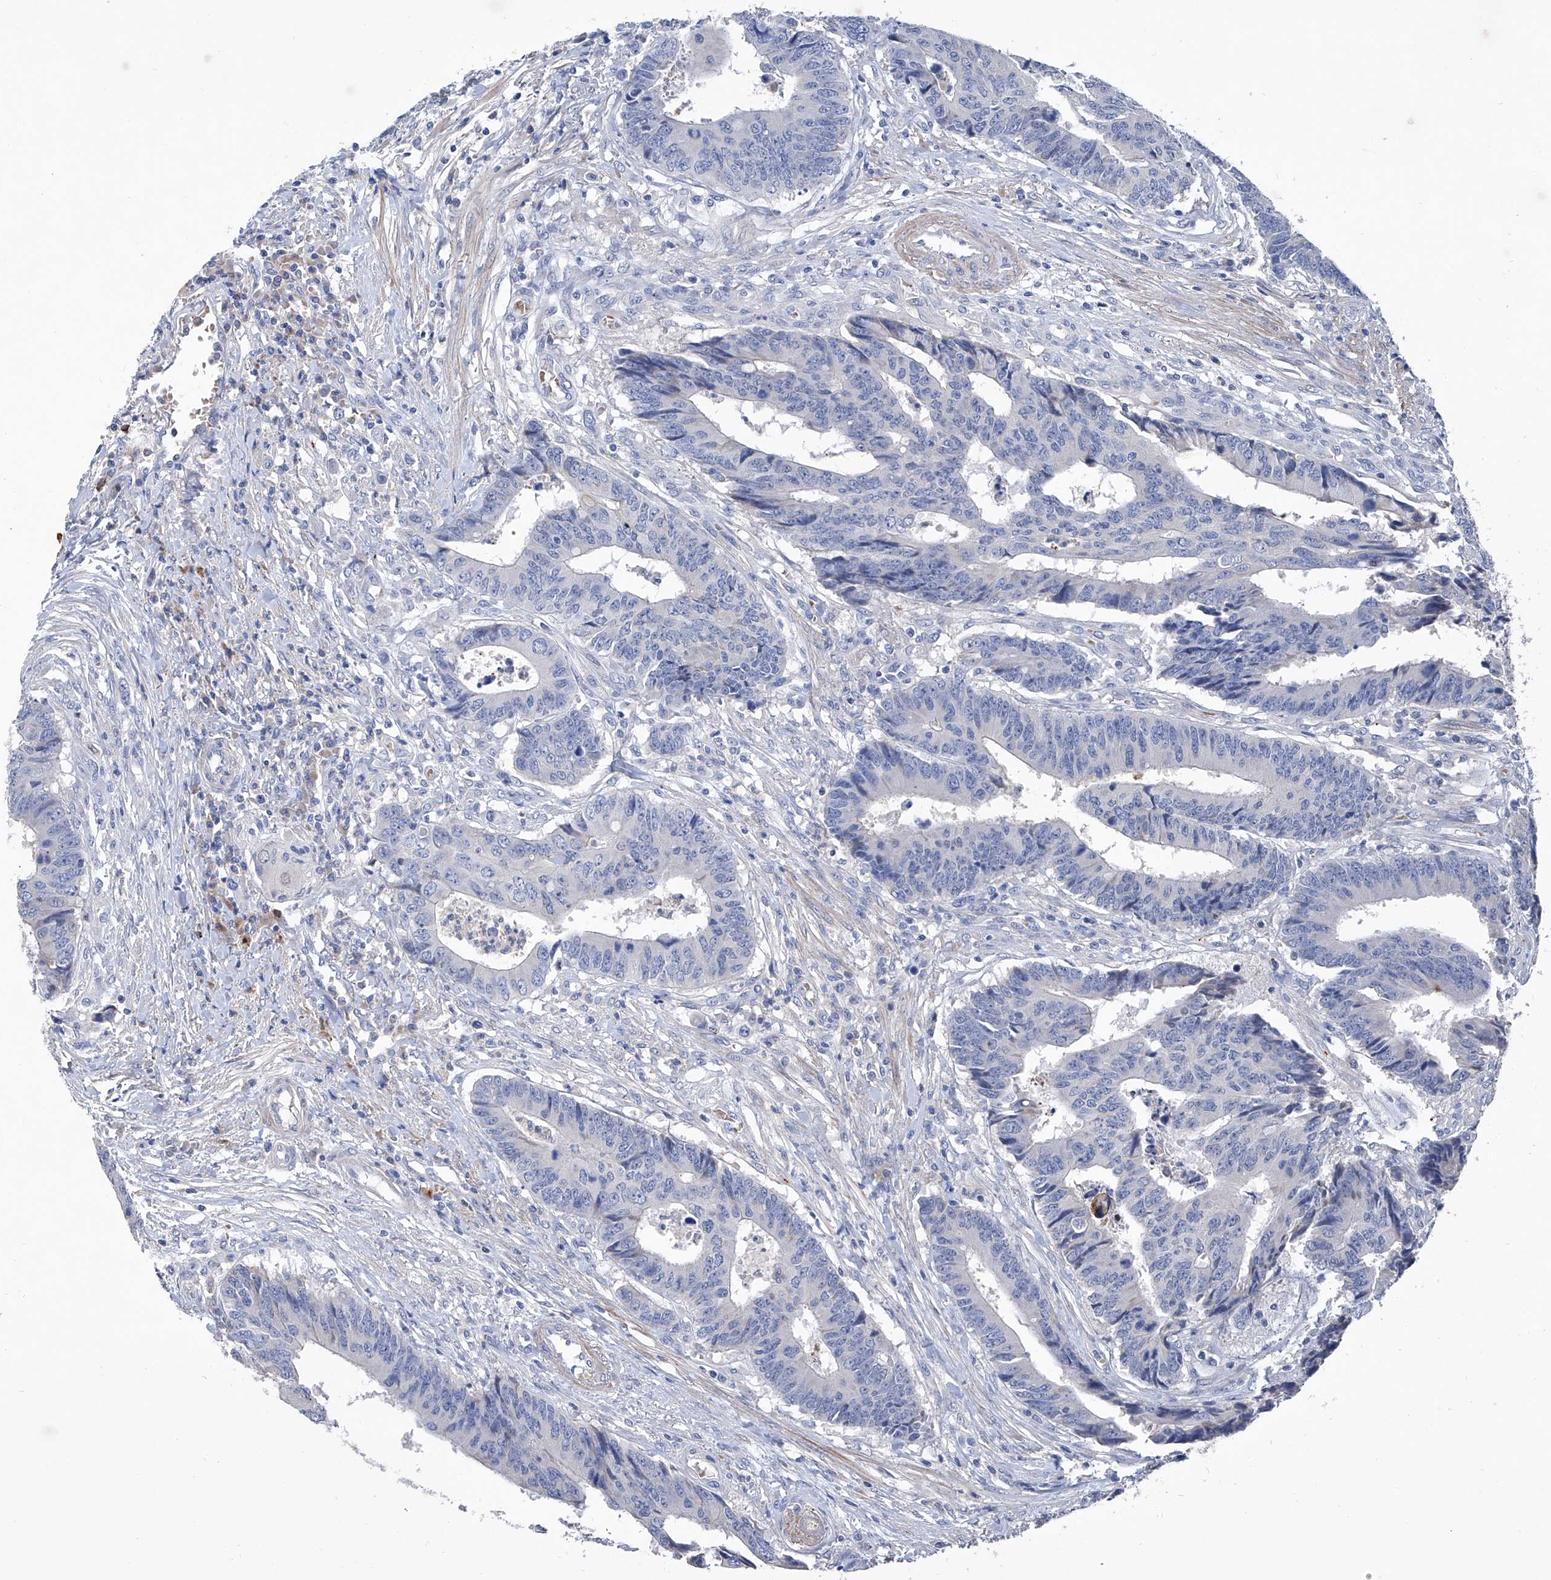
{"staining": {"intensity": "negative", "quantity": "none", "location": "none"}, "tissue": "colorectal cancer", "cell_type": "Tumor cells", "image_type": "cancer", "snomed": [{"axis": "morphology", "description": "Adenocarcinoma, NOS"}, {"axis": "topography", "description": "Rectum"}], "caption": "DAB (3,3'-diaminobenzidine) immunohistochemical staining of human colorectal cancer (adenocarcinoma) exhibits no significant positivity in tumor cells.", "gene": "GPT", "patient": {"sex": "male", "age": 84}}